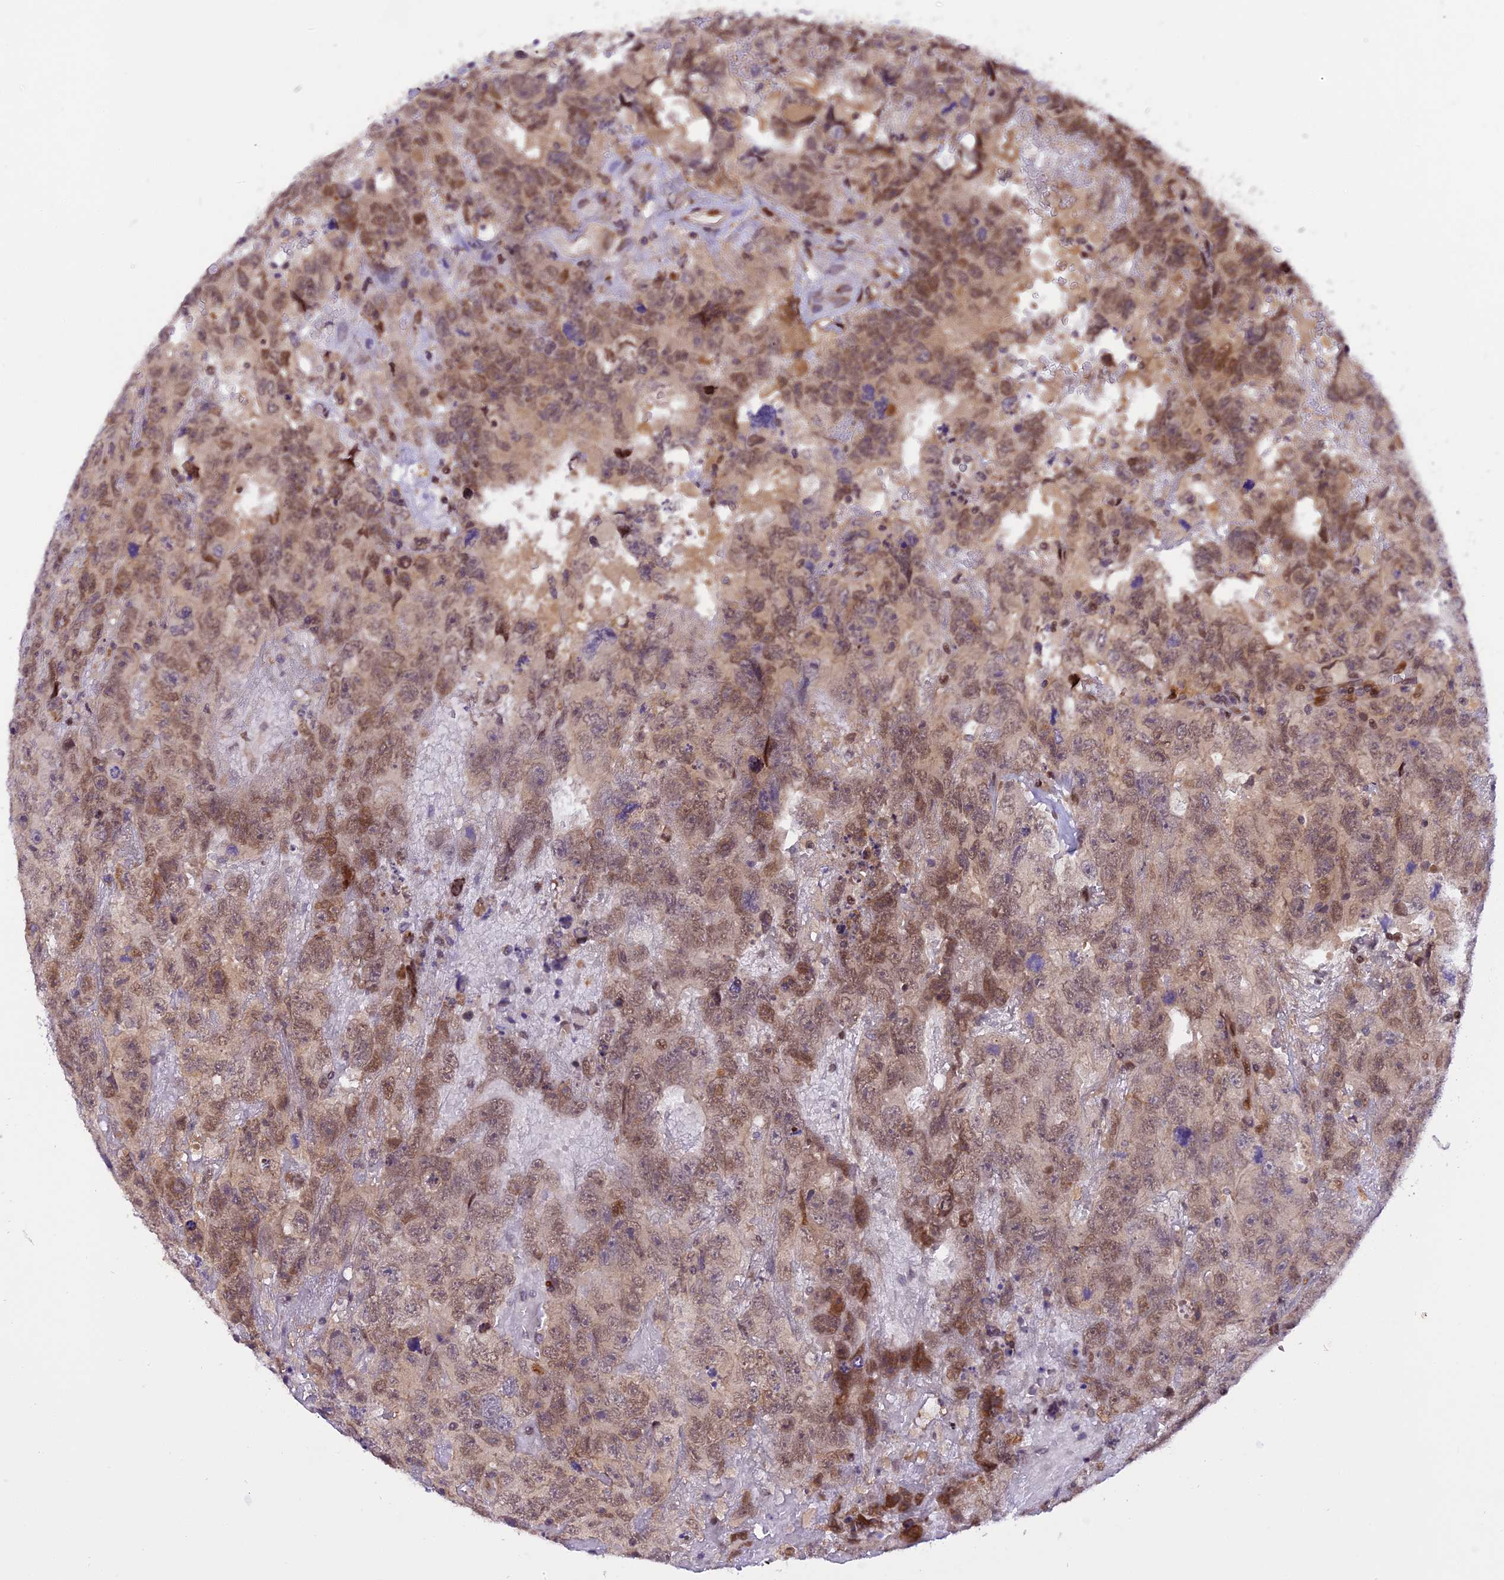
{"staining": {"intensity": "moderate", "quantity": ">75%", "location": "nuclear"}, "tissue": "testis cancer", "cell_type": "Tumor cells", "image_type": "cancer", "snomed": [{"axis": "morphology", "description": "Carcinoma, Embryonal, NOS"}, {"axis": "topography", "description": "Testis"}], "caption": "DAB (3,3'-diaminobenzidine) immunohistochemical staining of testis embryonal carcinoma demonstrates moderate nuclear protein staining in about >75% of tumor cells.", "gene": "RABGGTA", "patient": {"sex": "male", "age": 45}}